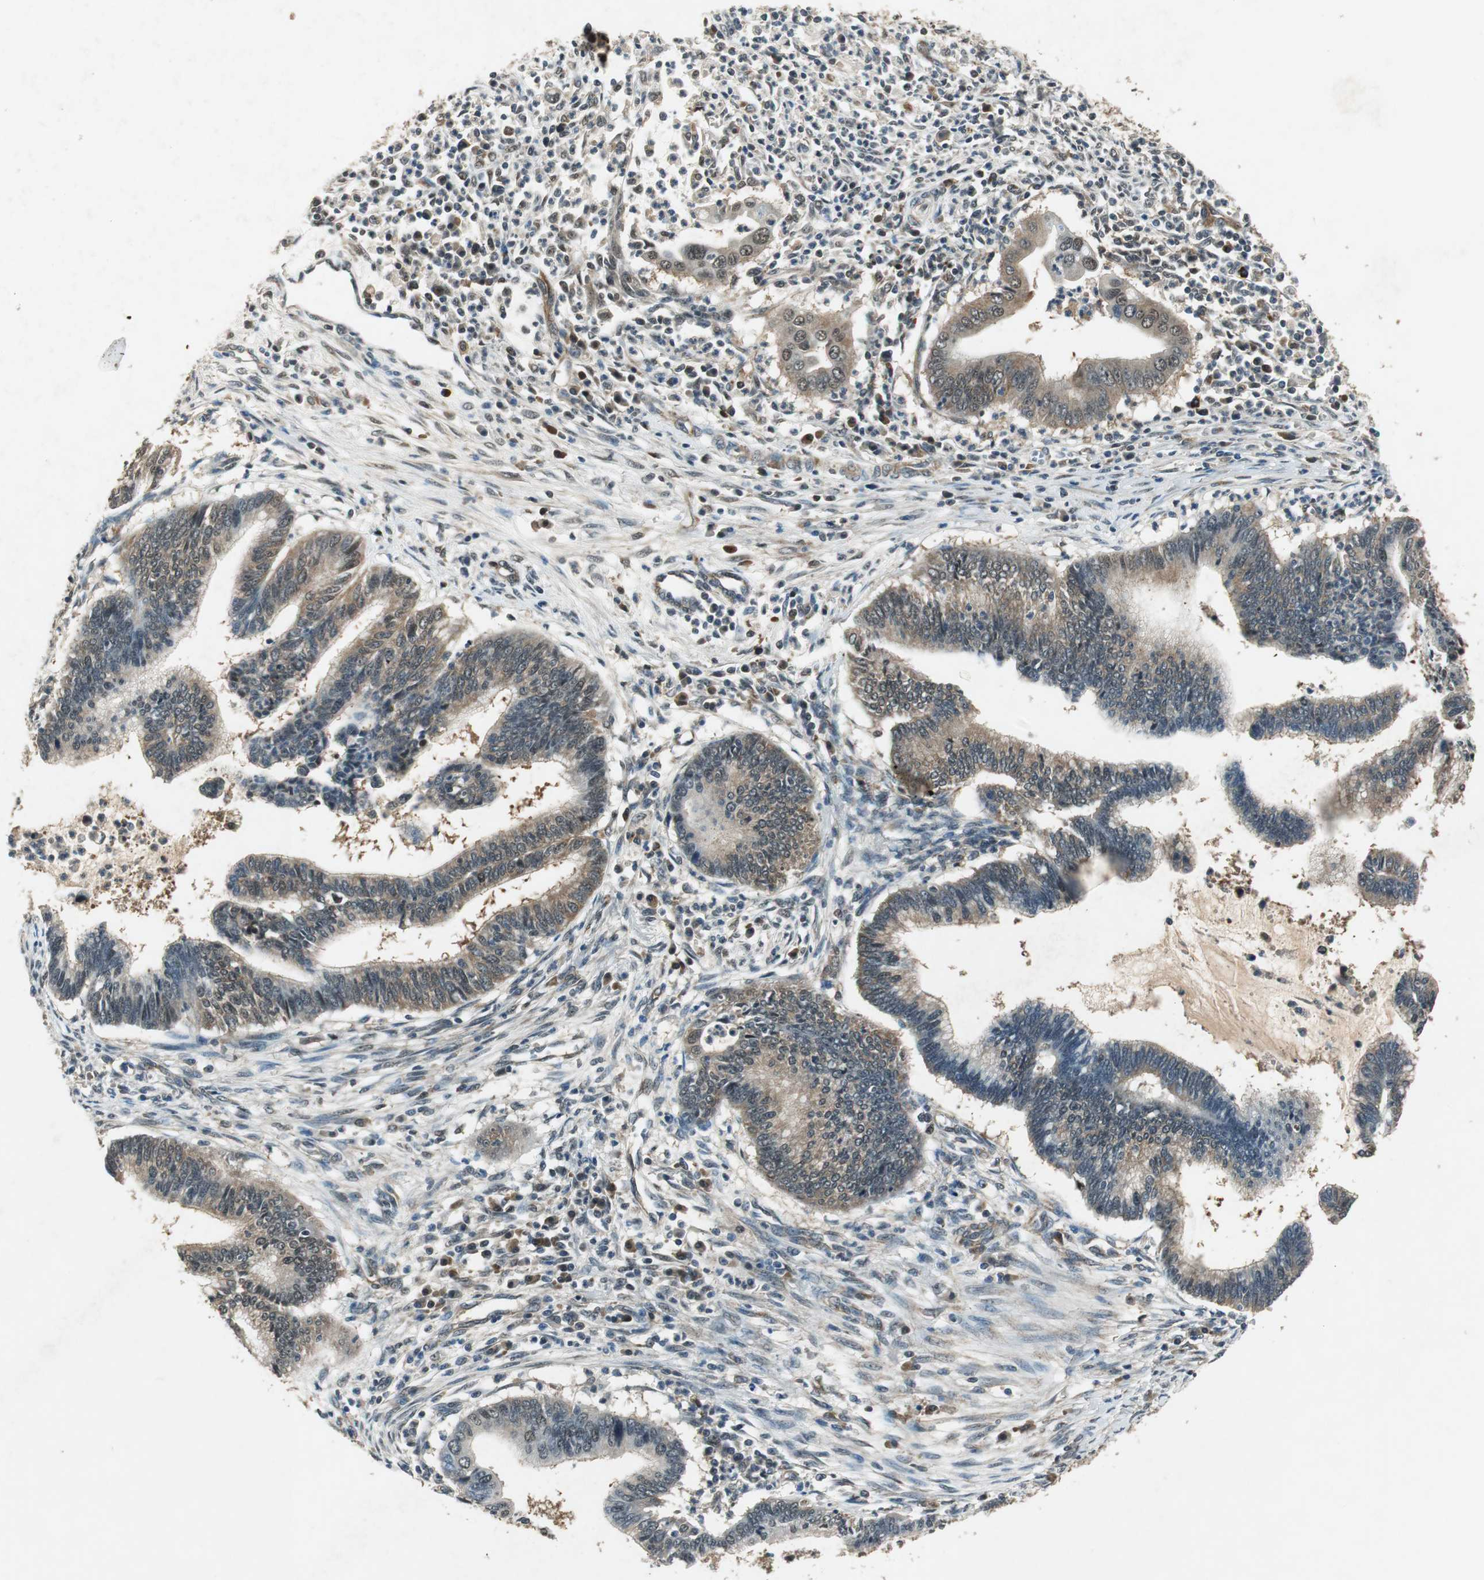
{"staining": {"intensity": "moderate", "quantity": ">75%", "location": "cytoplasmic/membranous"}, "tissue": "cervical cancer", "cell_type": "Tumor cells", "image_type": "cancer", "snomed": [{"axis": "morphology", "description": "Adenocarcinoma, NOS"}, {"axis": "topography", "description": "Cervix"}], "caption": "Moderate cytoplasmic/membranous expression is identified in approximately >75% of tumor cells in cervical cancer. Immunohistochemistry stains the protein in brown and the nuclei are stained blue.", "gene": "PSMB4", "patient": {"sex": "female", "age": 36}}